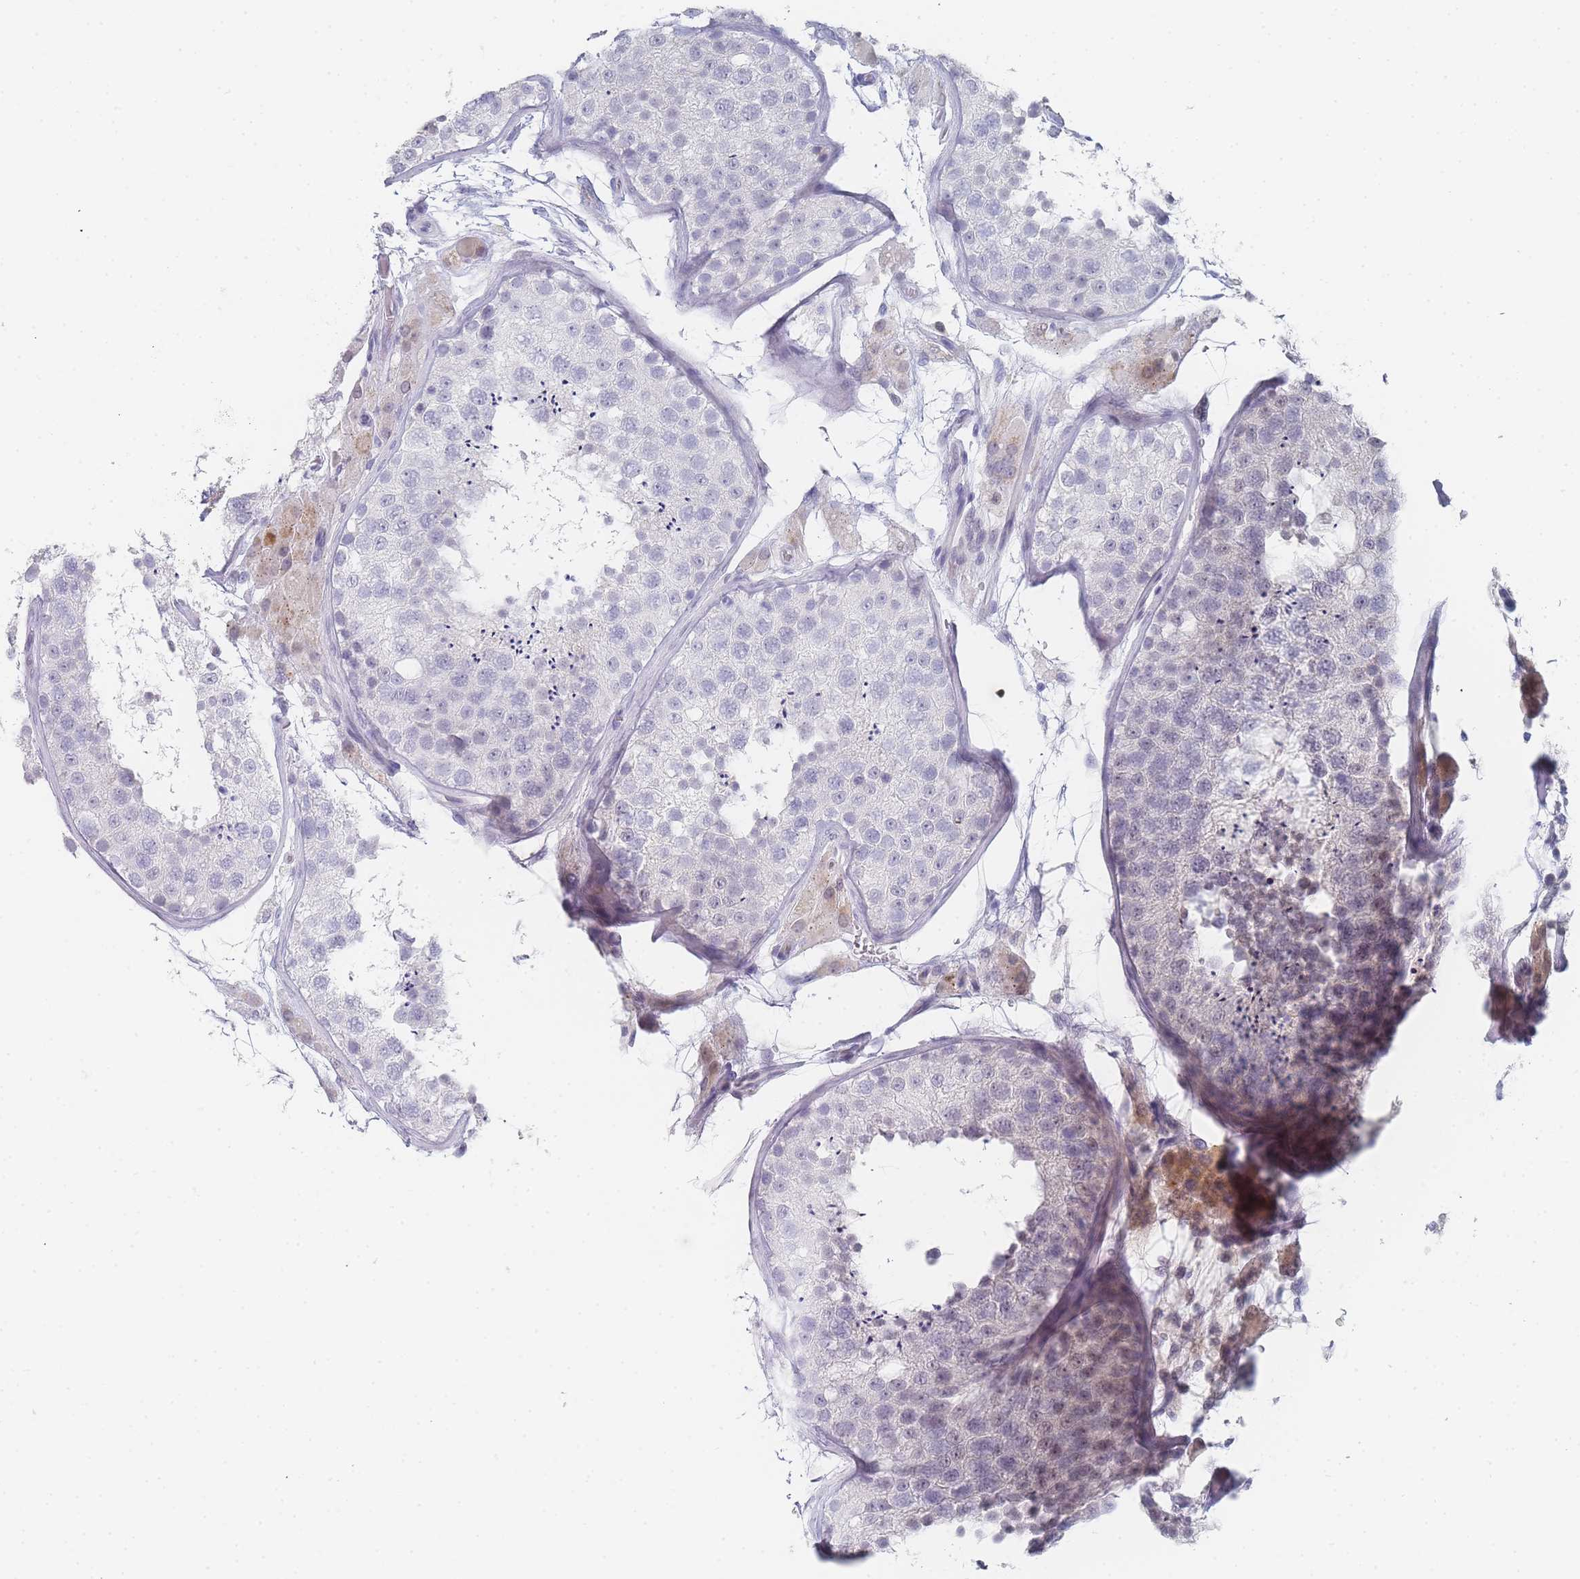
{"staining": {"intensity": "negative", "quantity": "none", "location": "none"}, "tissue": "testis", "cell_type": "Cells in seminiferous ducts", "image_type": "normal", "snomed": [{"axis": "morphology", "description": "Normal tissue, NOS"}, {"axis": "topography", "description": "Testis"}], "caption": "Immunohistochemical staining of benign human testis exhibits no significant positivity in cells in seminiferous ducts.", "gene": "IMPG1", "patient": {"sex": "male", "age": 26}}